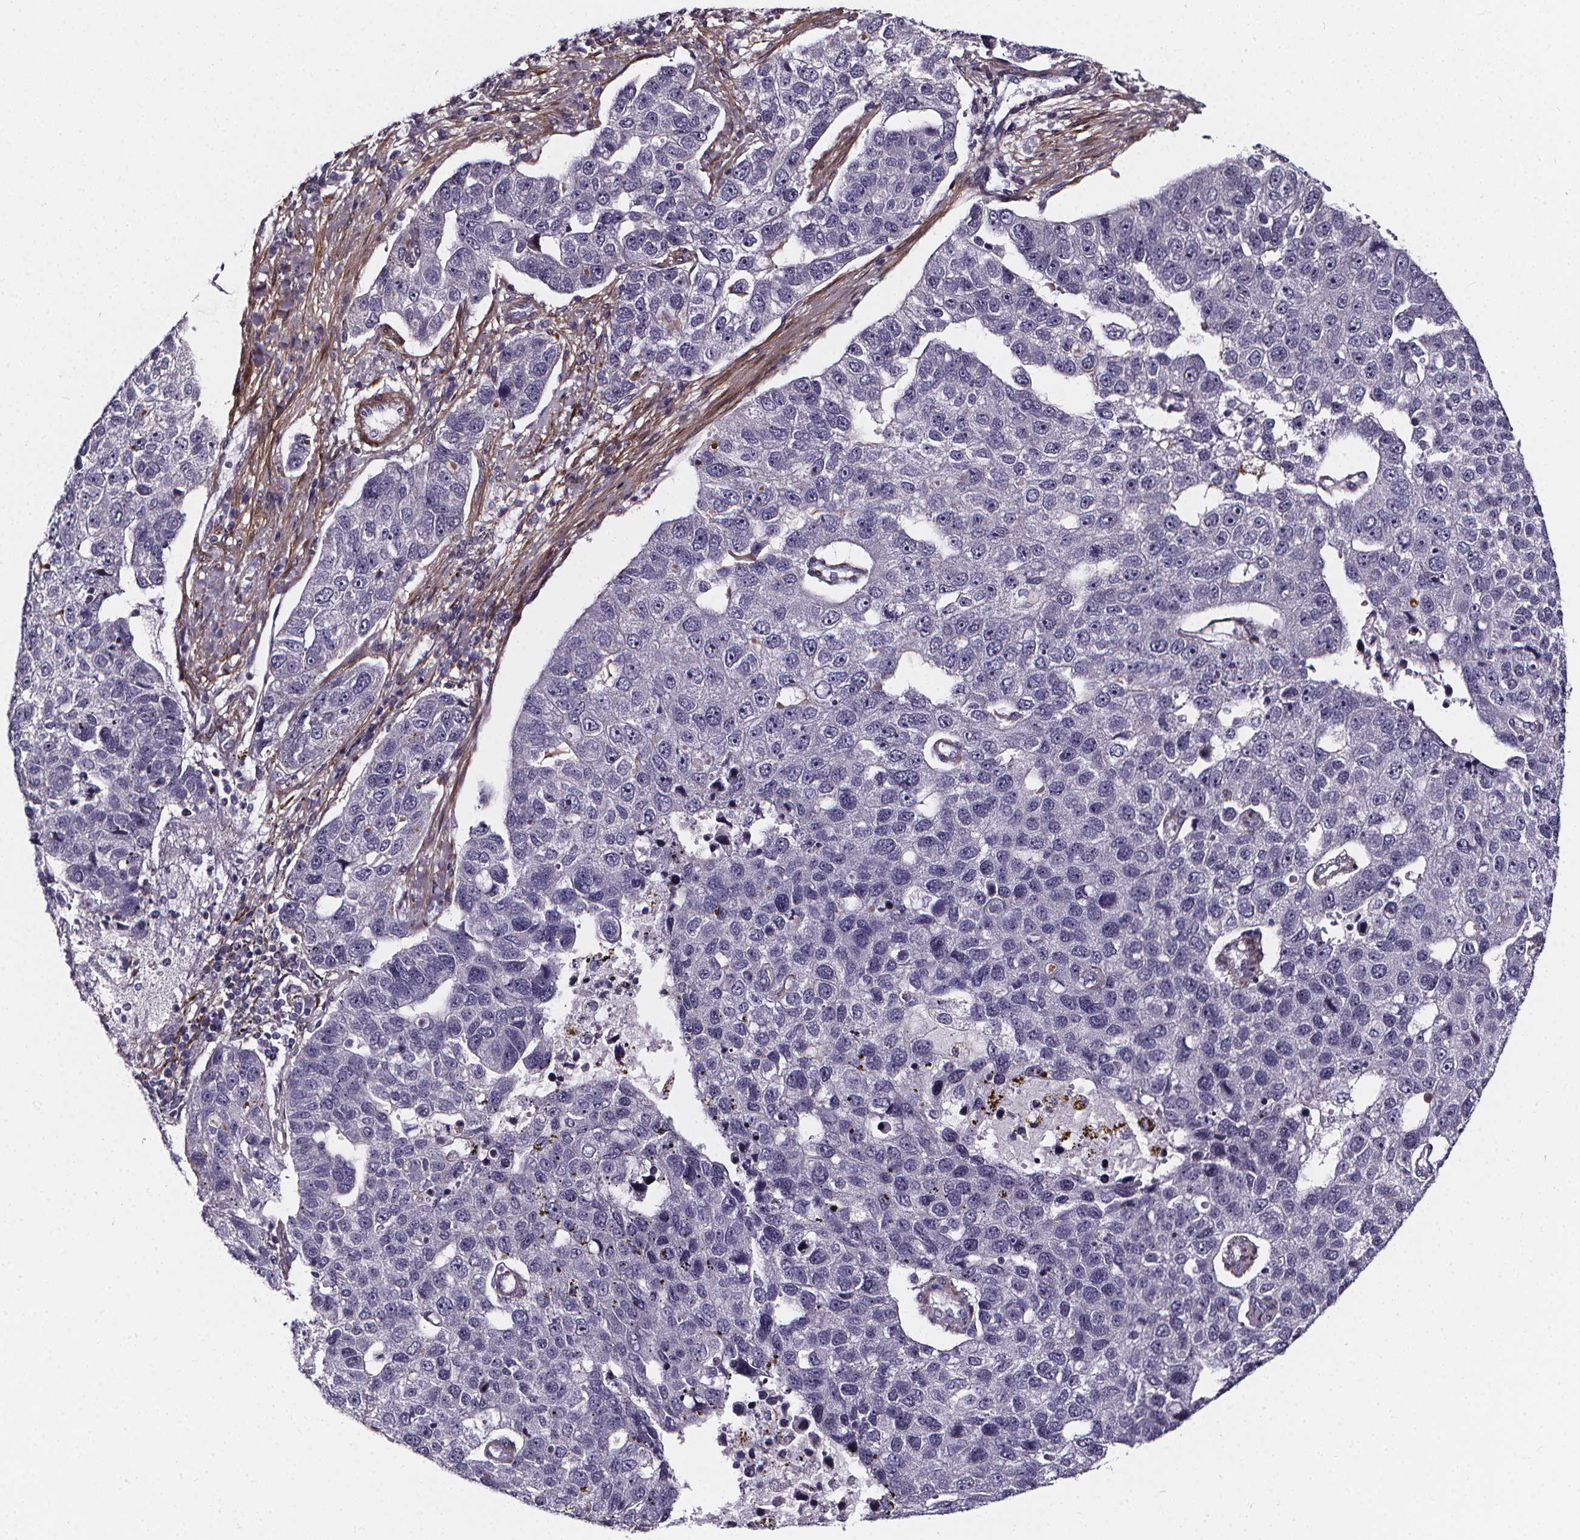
{"staining": {"intensity": "negative", "quantity": "none", "location": "none"}, "tissue": "pancreatic cancer", "cell_type": "Tumor cells", "image_type": "cancer", "snomed": [{"axis": "morphology", "description": "Adenocarcinoma, NOS"}, {"axis": "topography", "description": "Pancreas"}], "caption": "A histopathology image of adenocarcinoma (pancreatic) stained for a protein exhibits no brown staining in tumor cells.", "gene": "AEBP1", "patient": {"sex": "female", "age": 61}}